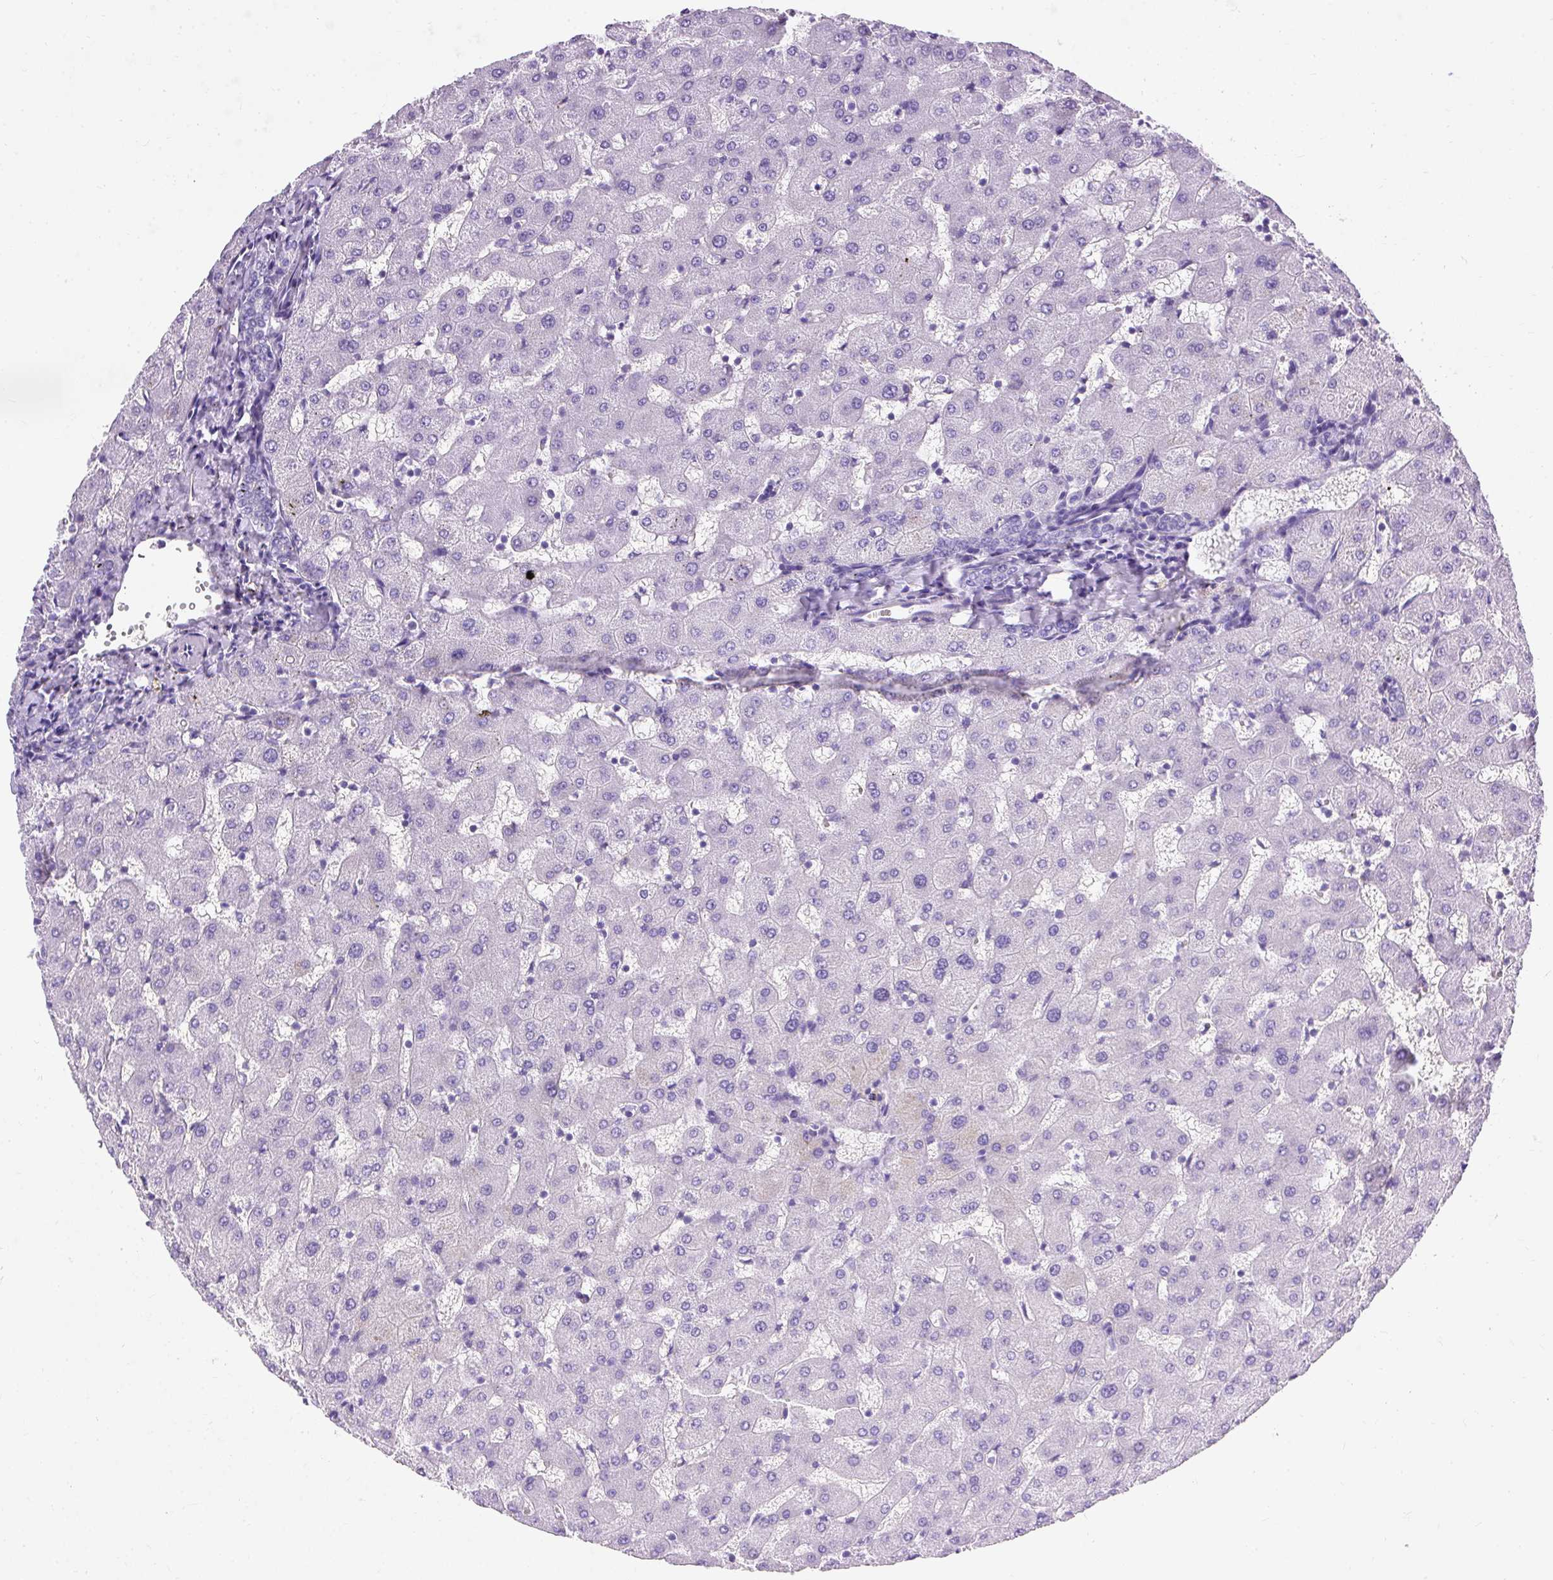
{"staining": {"intensity": "negative", "quantity": "none", "location": "none"}, "tissue": "liver", "cell_type": "Cholangiocytes", "image_type": "normal", "snomed": [{"axis": "morphology", "description": "Normal tissue, NOS"}, {"axis": "topography", "description": "Liver"}], "caption": "Immunohistochemistry (IHC) photomicrograph of unremarkable liver stained for a protein (brown), which demonstrates no expression in cholangiocytes.", "gene": "PVALB", "patient": {"sex": "female", "age": 63}}